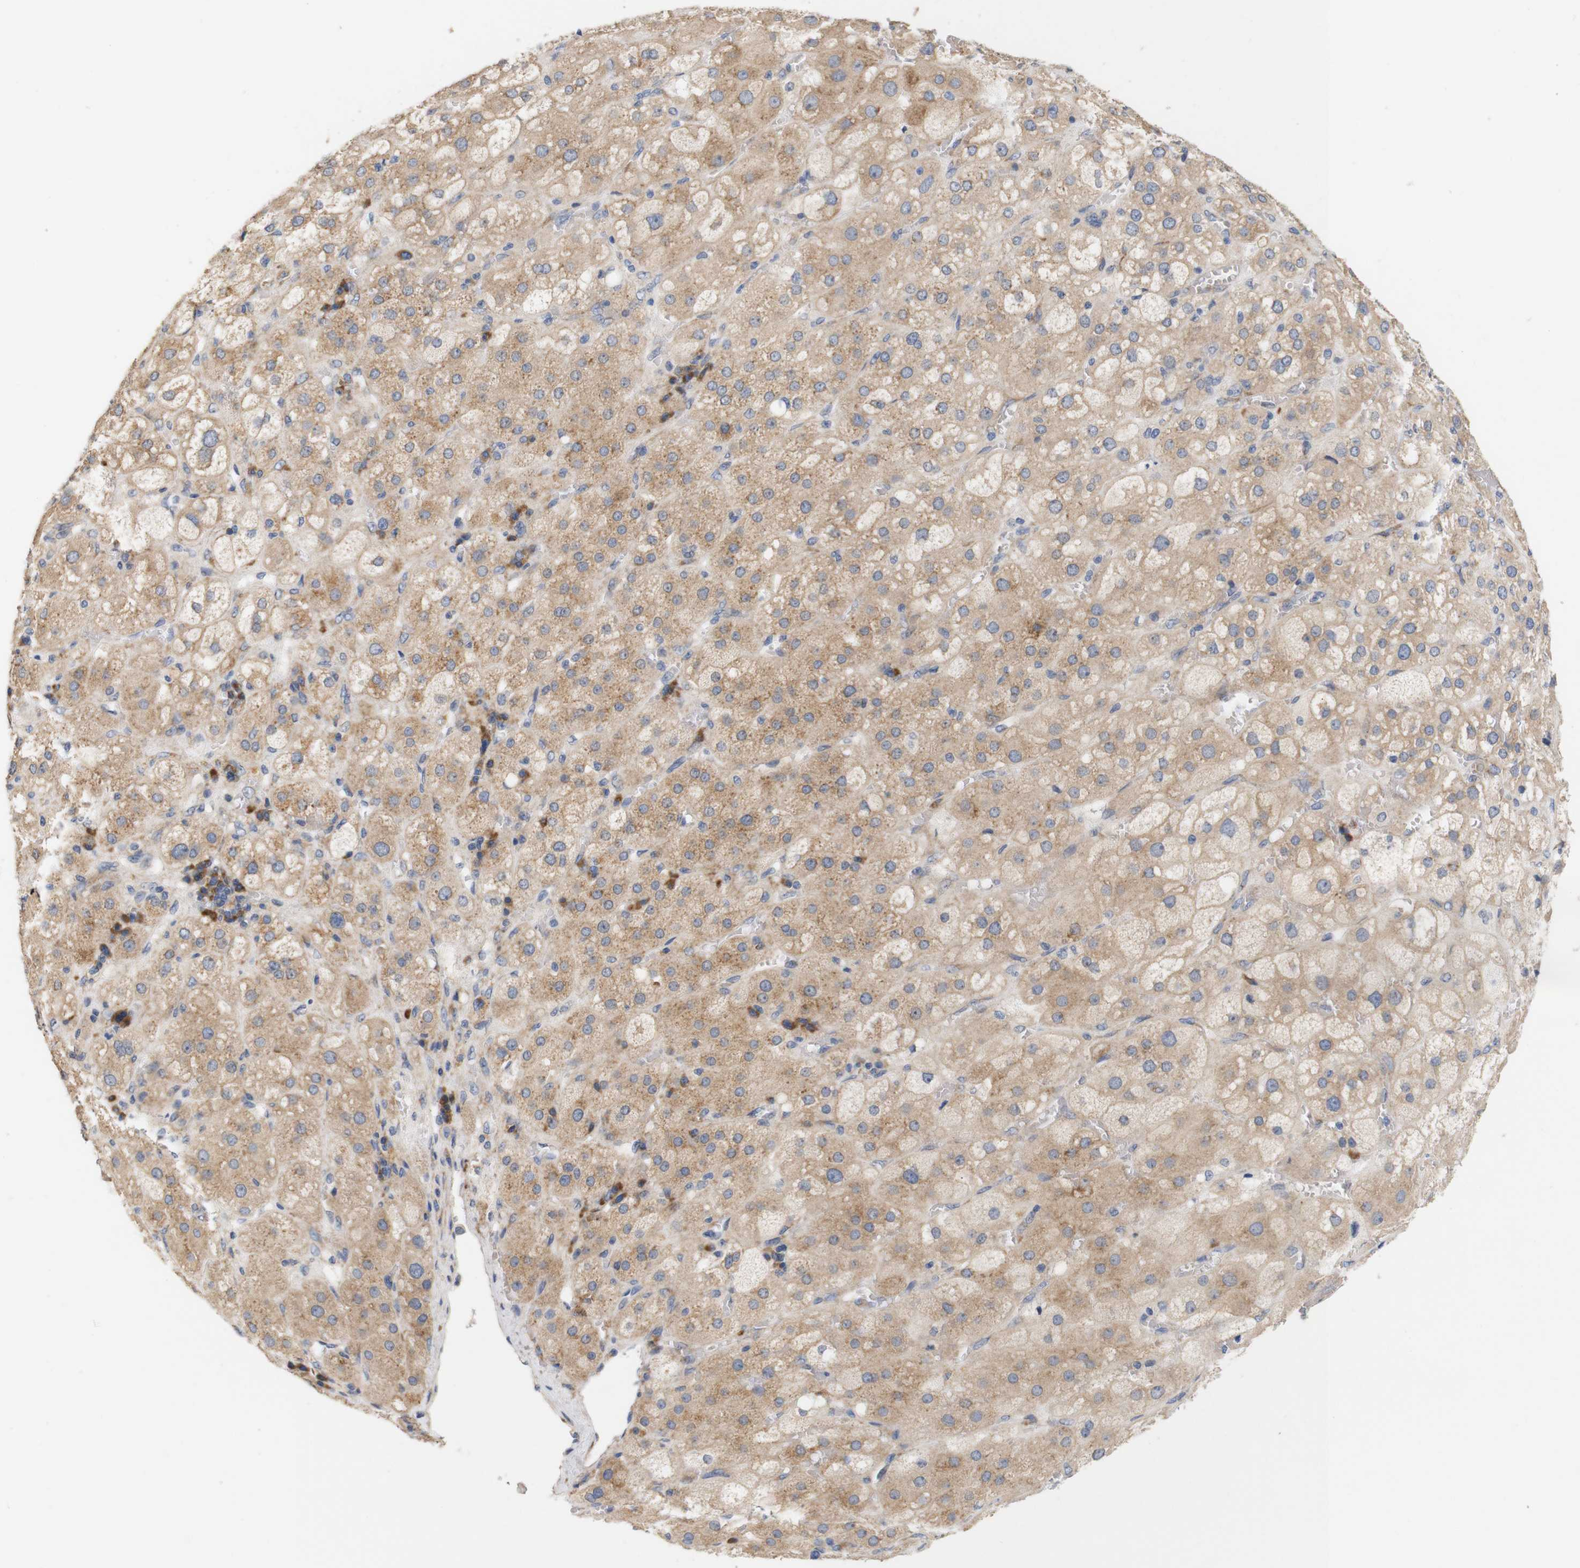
{"staining": {"intensity": "moderate", "quantity": "25%-75%", "location": "cytoplasmic/membranous"}, "tissue": "adrenal gland", "cell_type": "Glandular cells", "image_type": "normal", "snomed": [{"axis": "morphology", "description": "Normal tissue, NOS"}, {"axis": "topography", "description": "Adrenal gland"}], "caption": "High-power microscopy captured an immunohistochemistry histopathology image of benign adrenal gland, revealing moderate cytoplasmic/membranous staining in approximately 25%-75% of glandular cells.", "gene": "TRIM5", "patient": {"sex": "female", "age": 47}}